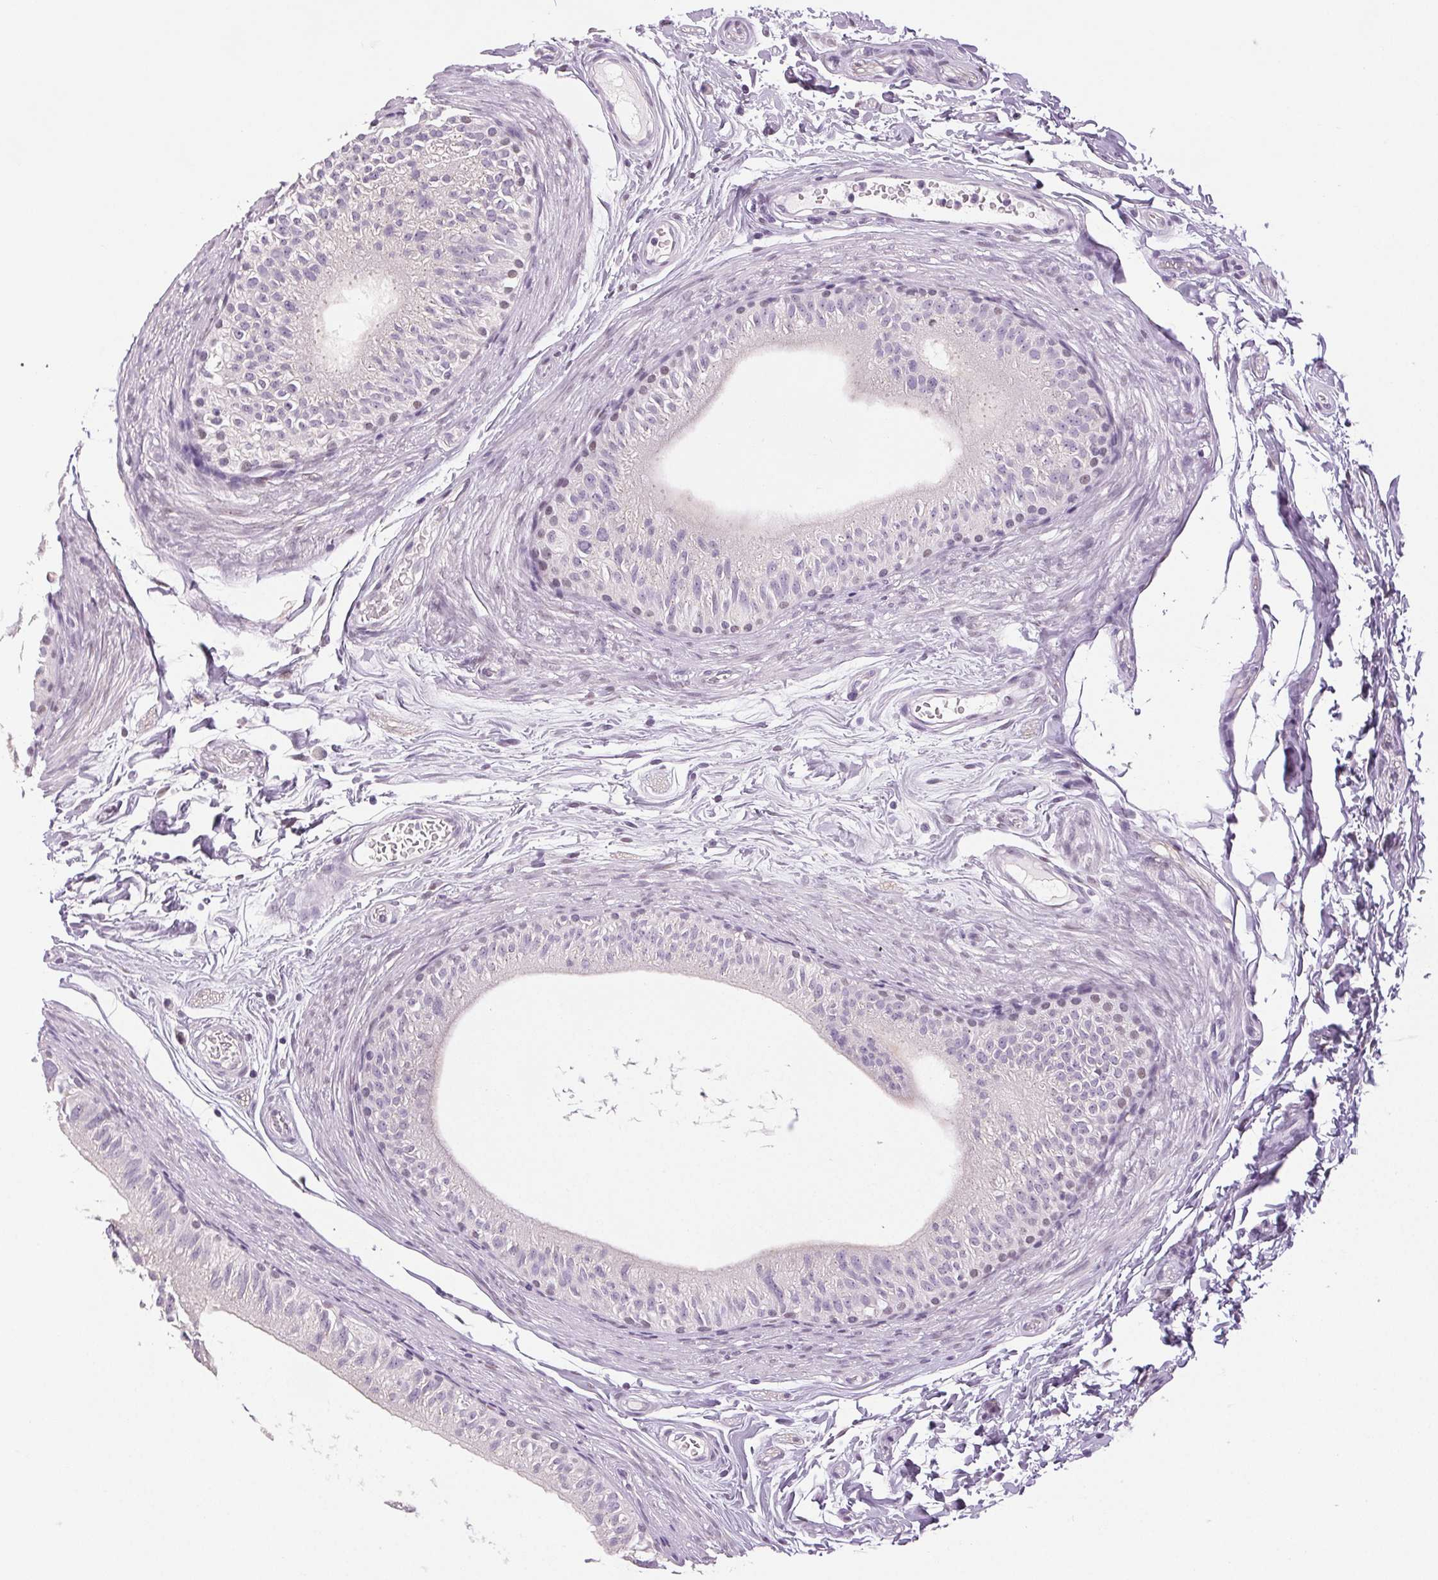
{"staining": {"intensity": "negative", "quantity": "none", "location": "none"}, "tissue": "epididymis", "cell_type": "Glandular cells", "image_type": "normal", "snomed": [{"axis": "morphology", "description": "Normal tissue, NOS"}, {"axis": "topography", "description": "Epididymis"}], "caption": "This is an immunohistochemistry image of benign epididymis. There is no expression in glandular cells.", "gene": "DNAJC6", "patient": {"sex": "male", "age": 36}}